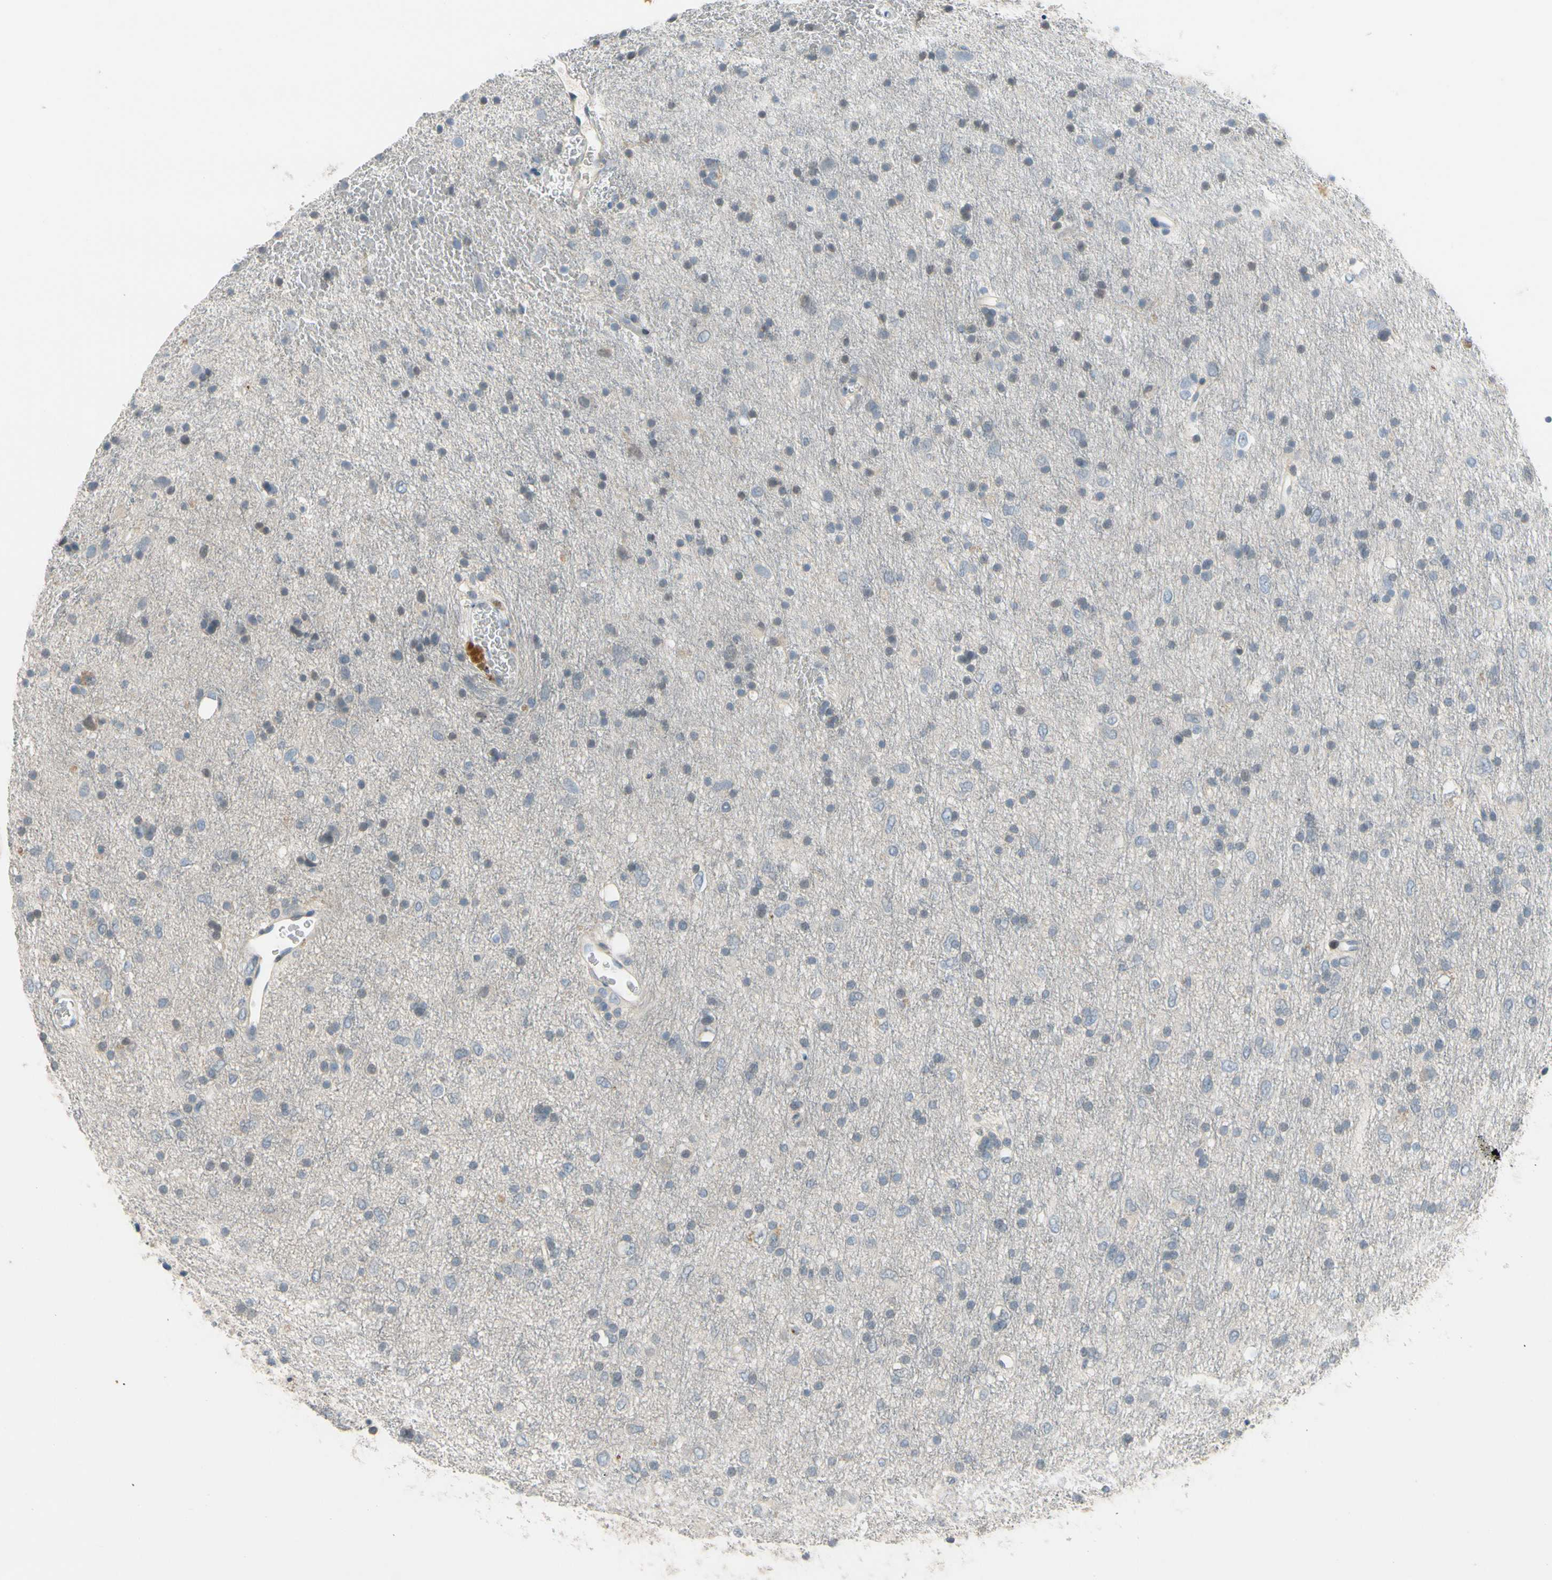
{"staining": {"intensity": "weak", "quantity": "<25%", "location": "cytoplasmic/membranous"}, "tissue": "glioma", "cell_type": "Tumor cells", "image_type": "cancer", "snomed": [{"axis": "morphology", "description": "Glioma, malignant, Low grade"}, {"axis": "topography", "description": "Brain"}], "caption": "Tumor cells are negative for brown protein staining in glioma.", "gene": "PIP5K1B", "patient": {"sex": "male", "age": 77}}